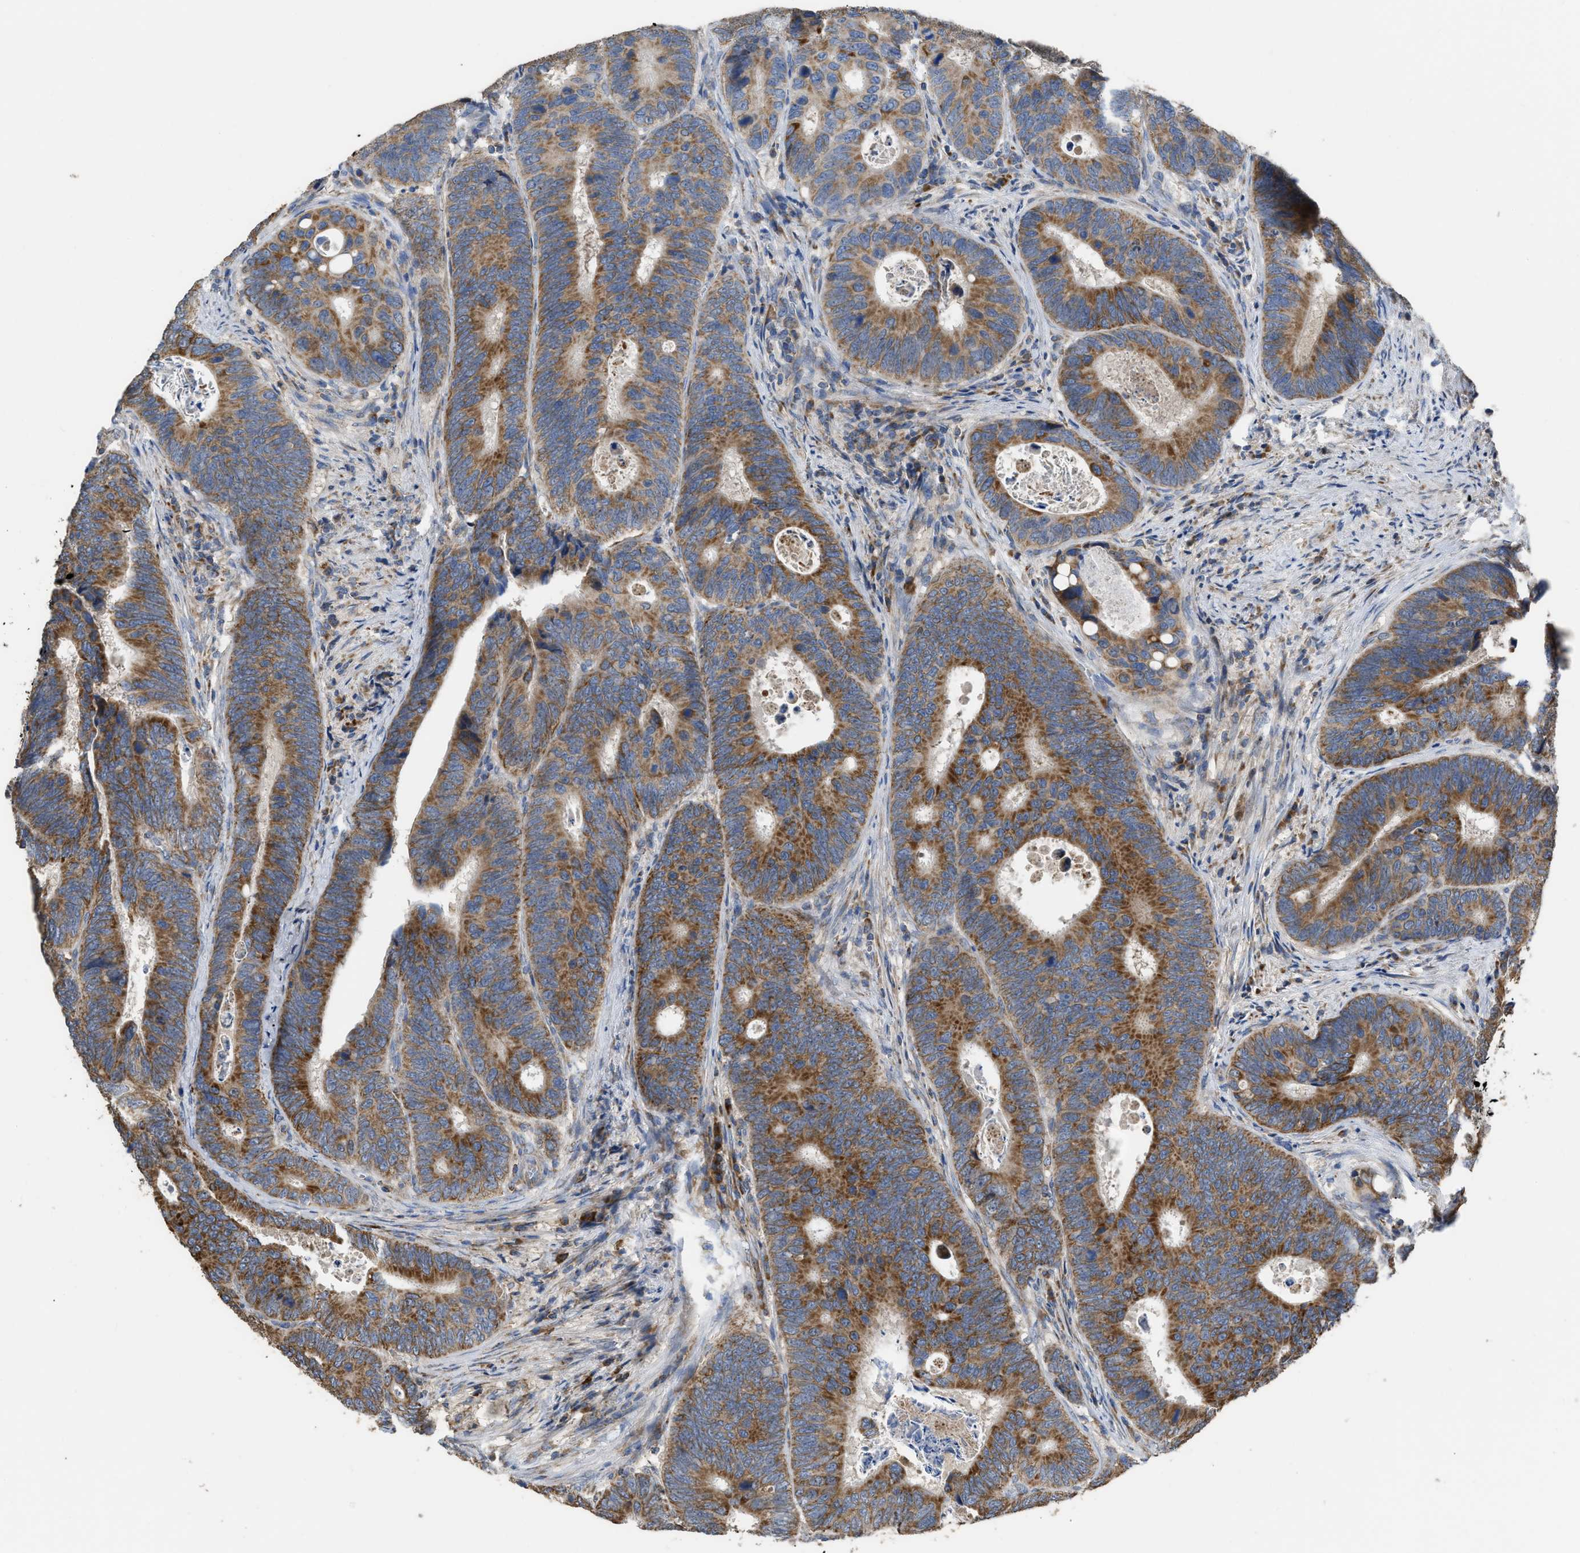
{"staining": {"intensity": "moderate", "quantity": ">75%", "location": "cytoplasmic/membranous"}, "tissue": "colorectal cancer", "cell_type": "Tumor cells", "image_type": "cancer", "snomed": [{"axis": "morphology", "description": "Inflammation, NOS"}, {"axis": "morphology", "description": "Adenocarcinoma, NOS"}, {"axis": "topography", "description": "Colon"}], "caption": "Colorectal cancer (adenocarcinoma) stained for a protein (brown) displays moderate cytoplasmic/membranous positive positivity in approximately >75% of tumor cells.", "gene": "AK2", "patient": {"sex": "male", "age": 72}}